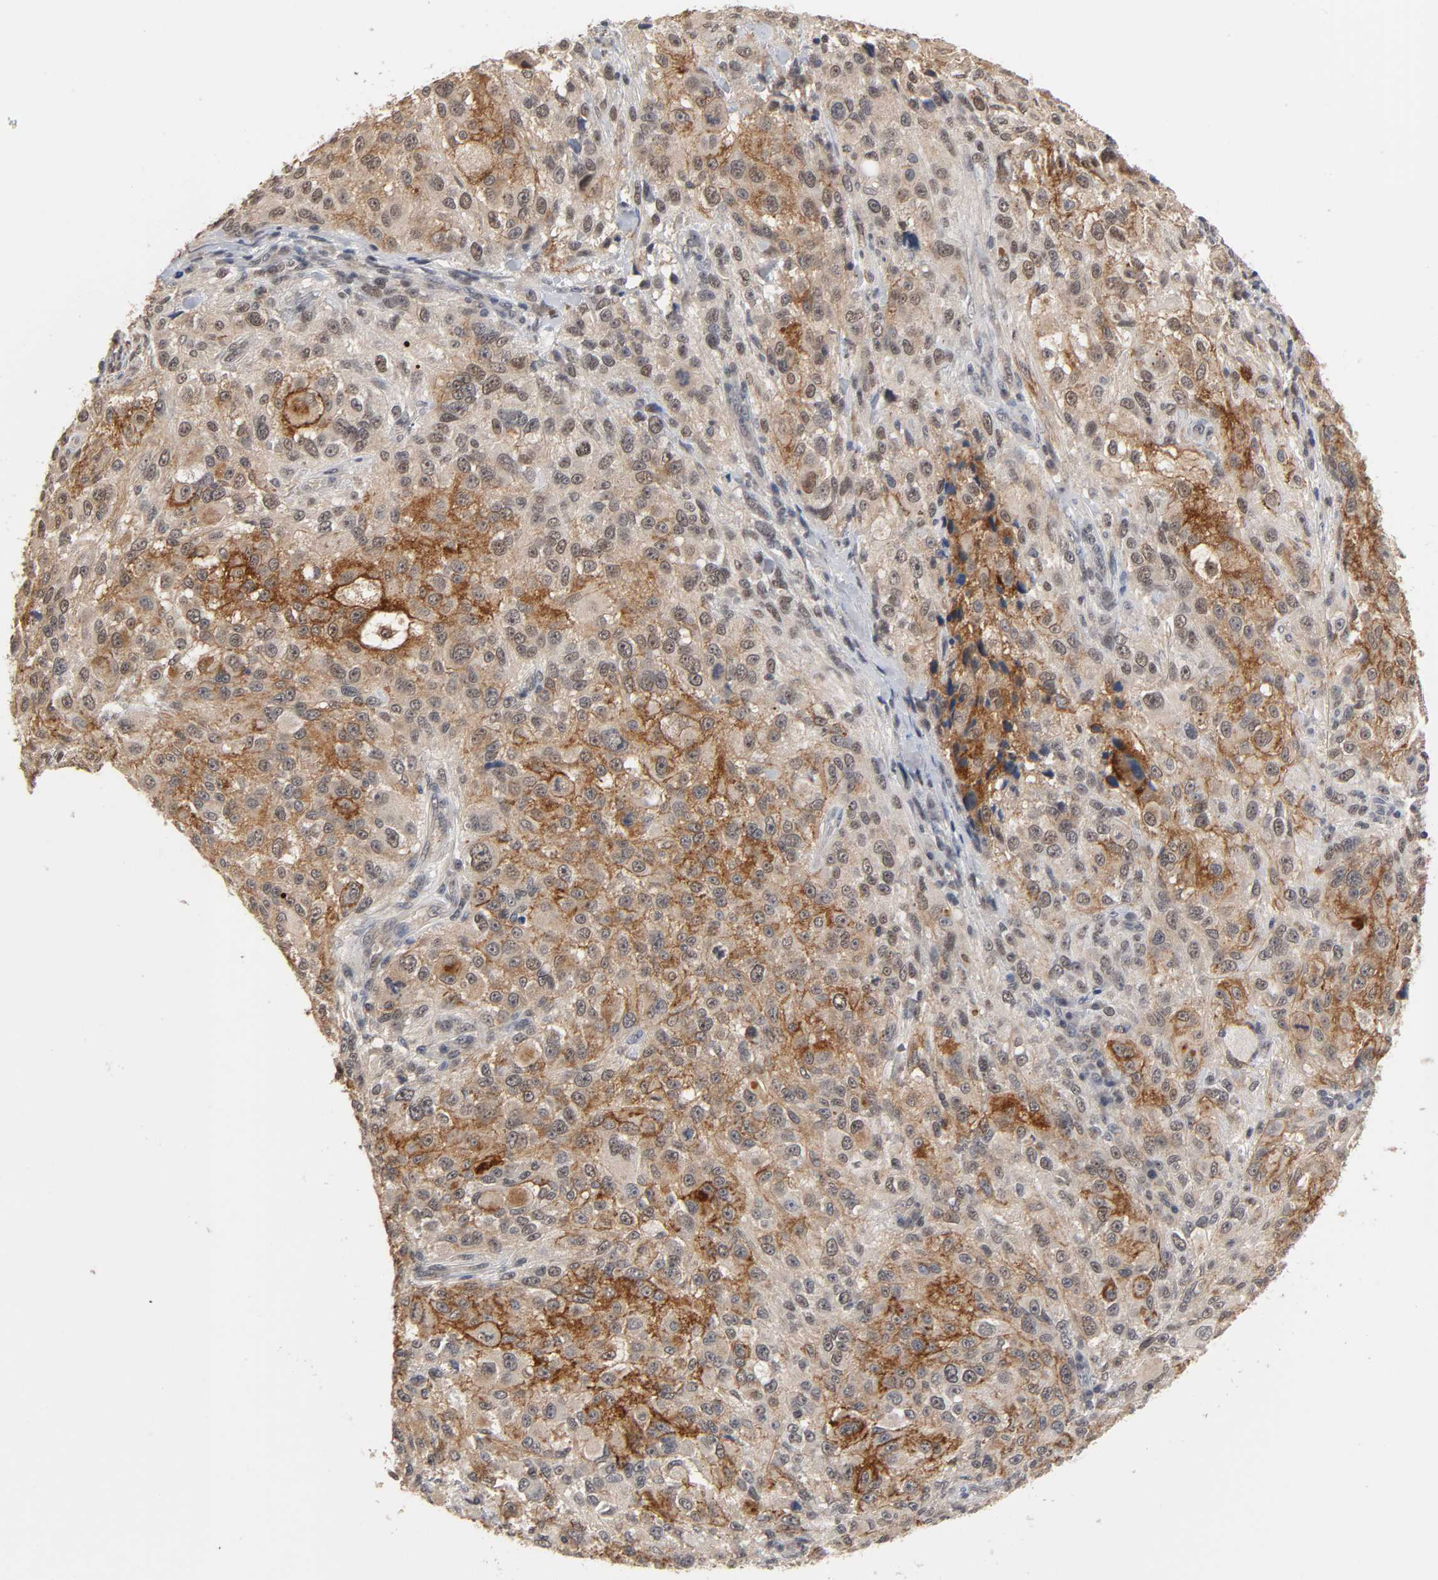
{"staining": {"intensity": "moderate", "quantity": ">75%", "location": "cytoplasmic/membranous"}, "tissue": "melanoma", "cell_type": "Tumor cells", "image_type": "cancer", "snomed": [{"axis": "morphology", "description": "Necrosis, NOS"}, {"axis": "morphology", "description": "Malignant melanoma, NOS"}, {"axis": "topography", "description": "Skin"}], "caption": "Protein analysis of malignant melanoma tissue reveals moderate cytoplasmic/membranous expression in approximately >75% of tumor cells.", "gene": "HTR1E", "patient": {"sex": "female", "age": 87}}